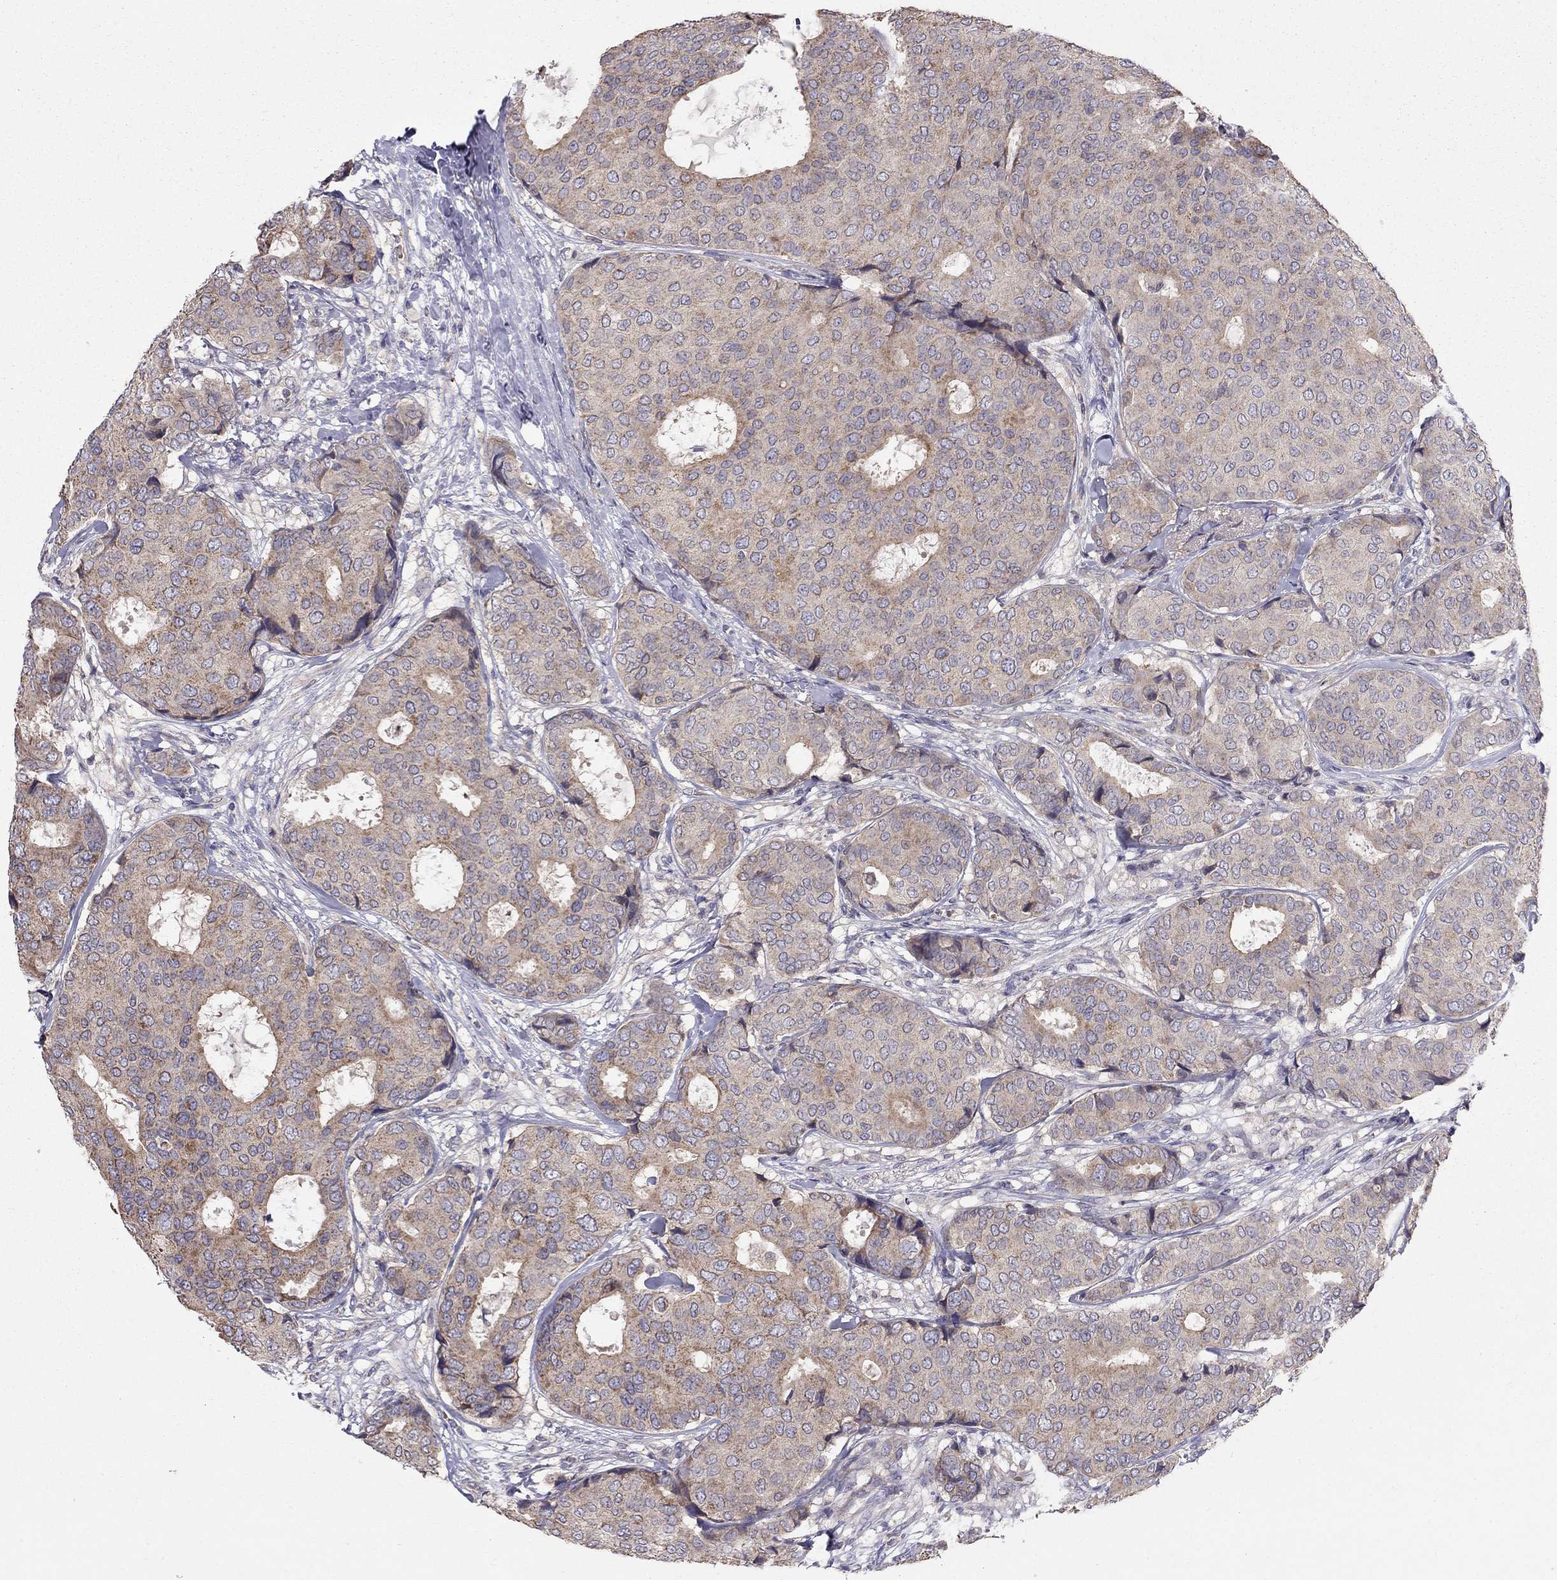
{"staining": {"intensity": "moderate", "quantity": "25%-75%", "location": "cytoplasmic/membranous"}, "tissue": "breast cancer", "cell_type": "Tumor cells", "image_type": "cancer", "snomed": [{"axis": "morphology", "description": "Duct carcinoma"}, {"axis": "topography", "description": "Breast"}], "caption": "Immunohistochemical staining of human breast intraductal carcinoma demonstrates medium levels of moderate cytoplasmic/membranous staining in about 25%-75% of tumor cells.", "gene": "PIK3CG", "patient": {"sex": "female", "age": 75}}